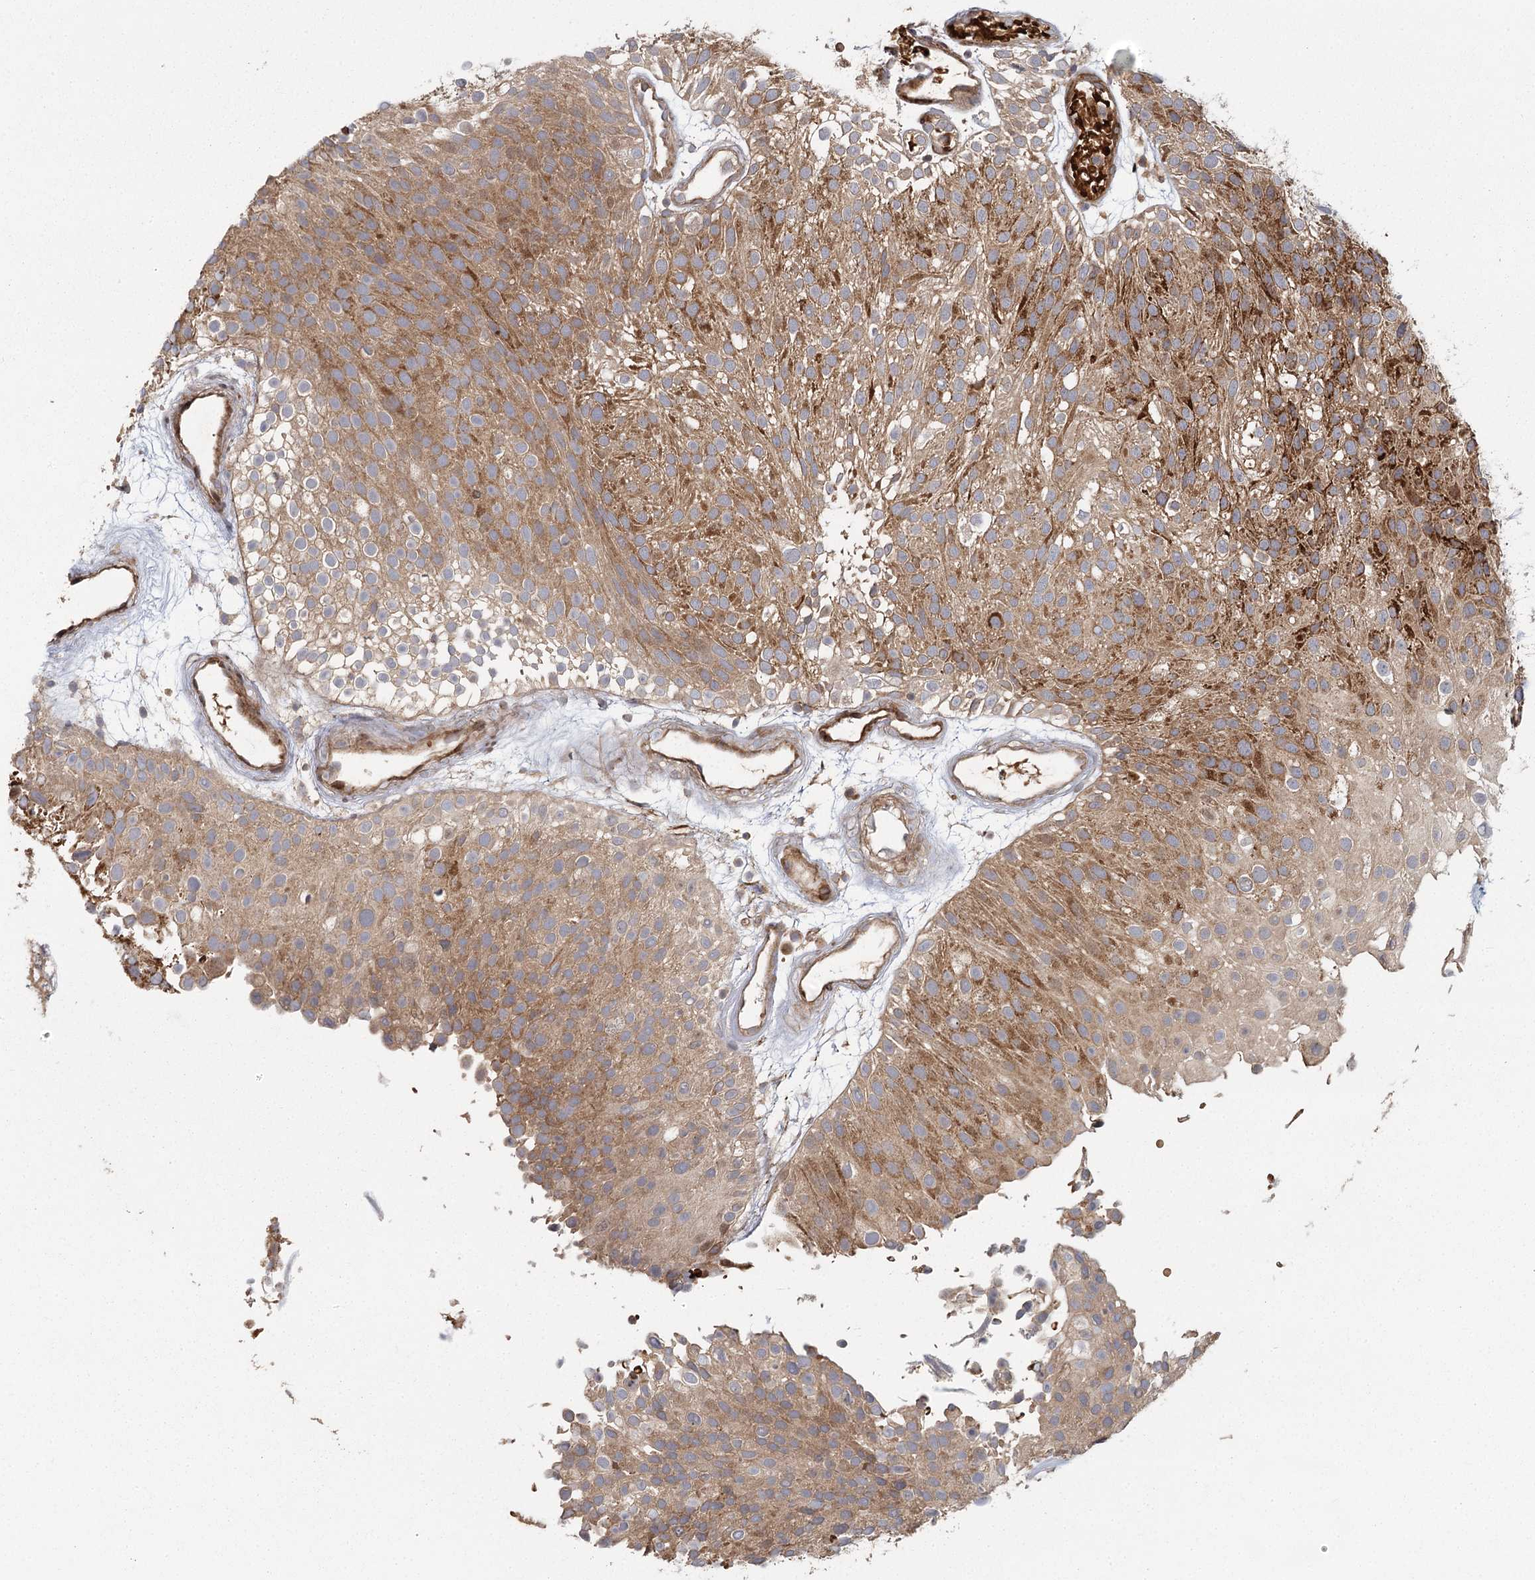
{"staining": {"intensity": "moderate", "quantity": ">75%", "location": "cytoplasmic/membranous"}, "tissue": "urothelial cancer", "cell_type": "Tumor cells", "image_type": "cancer", "snomed": [{"axis": "morphology", "description": "Urothelial carcinoma, Low grade"}, {"axis": "topography", "description": "Urinary bladder"}], "caption": "This histopathology image demonstrates immunohistochemistry staining of urothelial cancer, with medium moderate cytoplasmic/membranous staining in approximately >75% of tumor cells.", "gene": "RAPGEF6", "patient": {"sex": "male", "age": 78}}